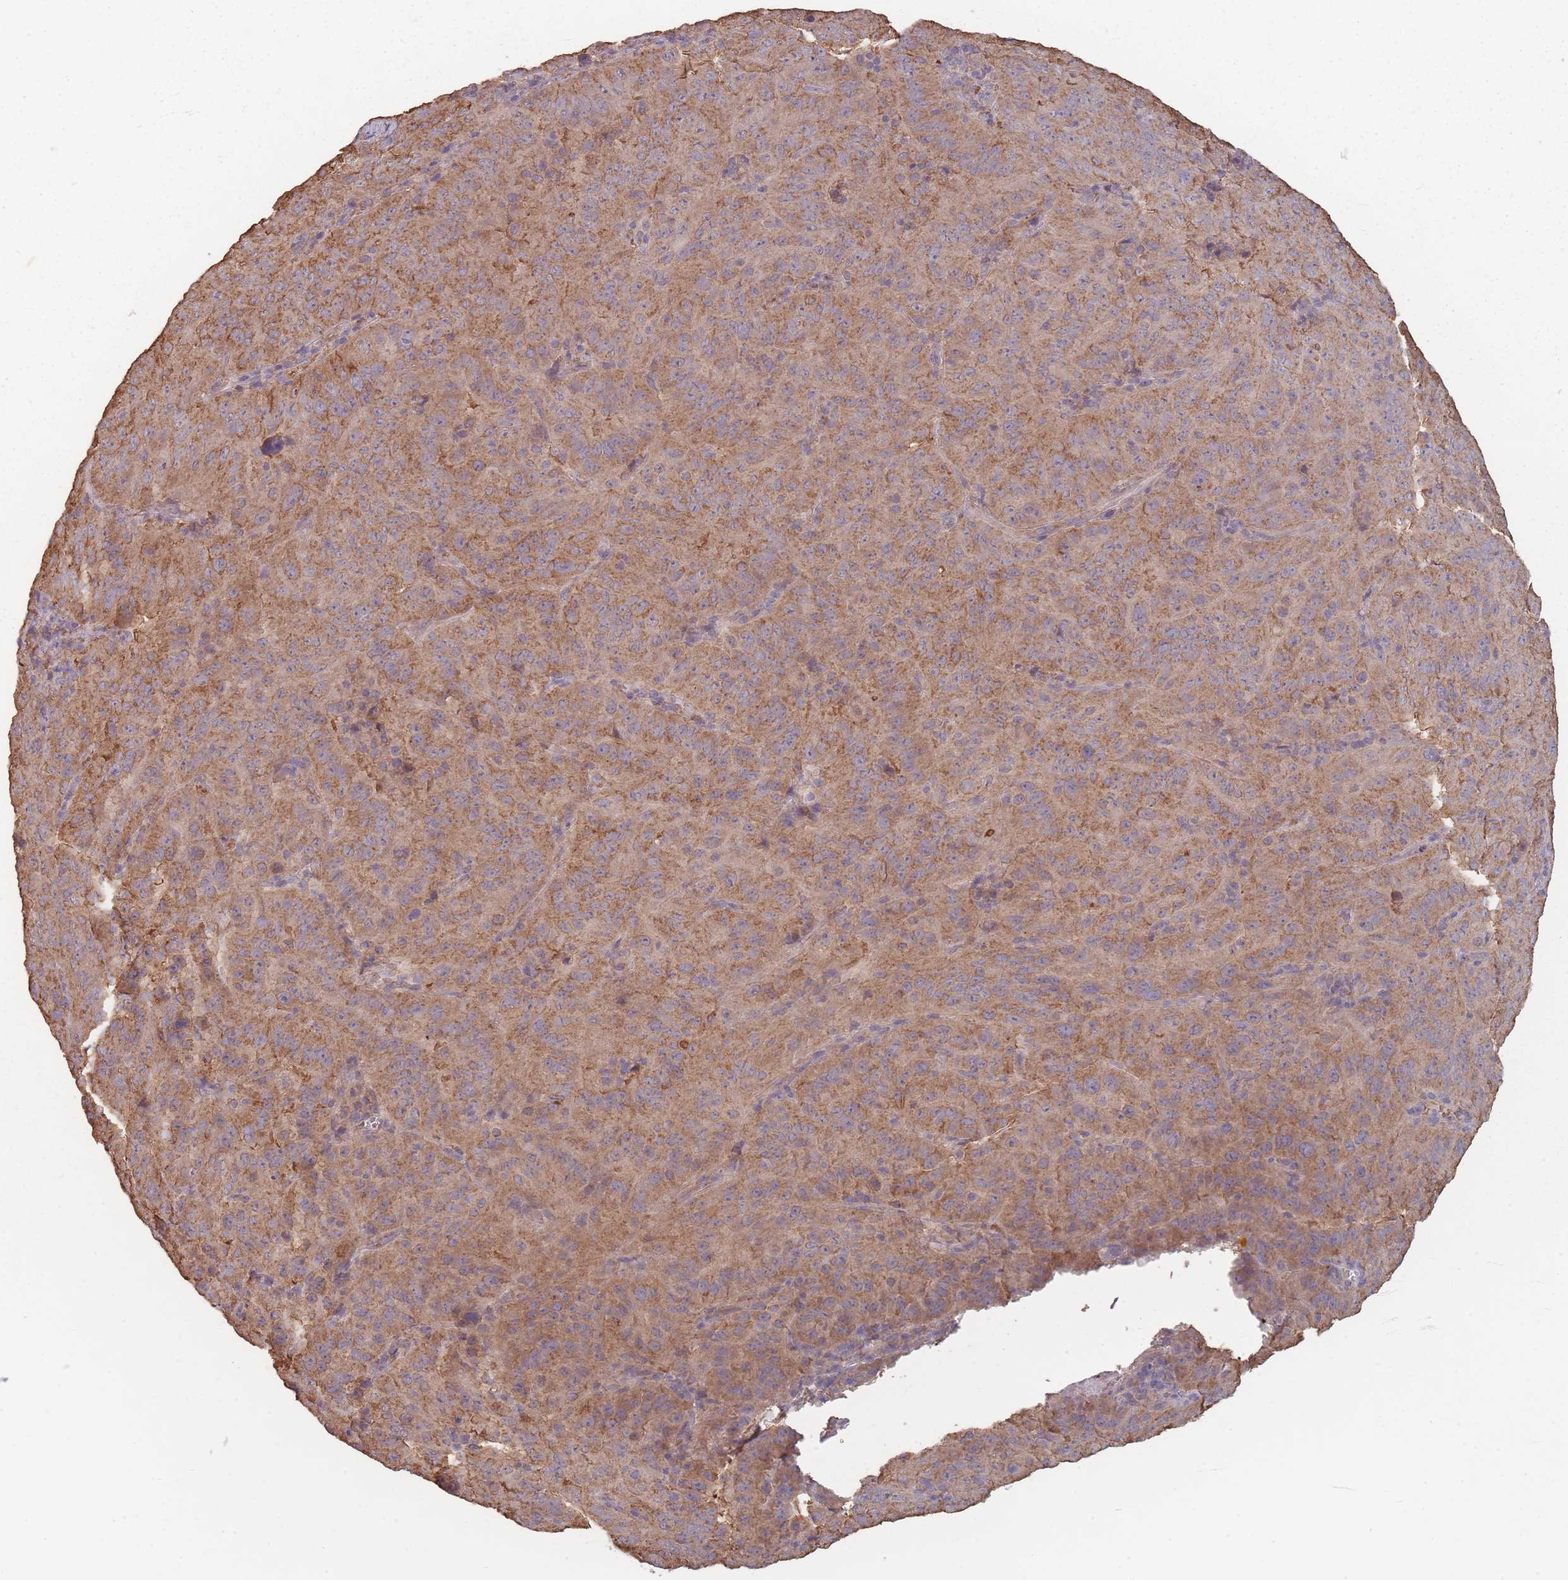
{"staining": {"intensity": "moderate", "quantity": ">75%", "location": "cytoplasmic/membranous"}, "tissue": "pancreatic cancer", "cell_type": "Tumor cells", "image_type": "cancer", "snomed": [{"axis": "morphology", "description": "Adenocarcinoma, NOS"}, {"axis": "topography", "description": "Pancreas"}], "caption": "DAB immunohistochemical staining of pancreatic cancer (adenocarcinoma) shows moderate cytoplasmic/membranous protein expression in about >75% of tumor cells. (brown staining indicates protein expression, while blue staining denotes nuclei).", "gene": "SANBR", "patient": {"sex": "male", "age": 63}}